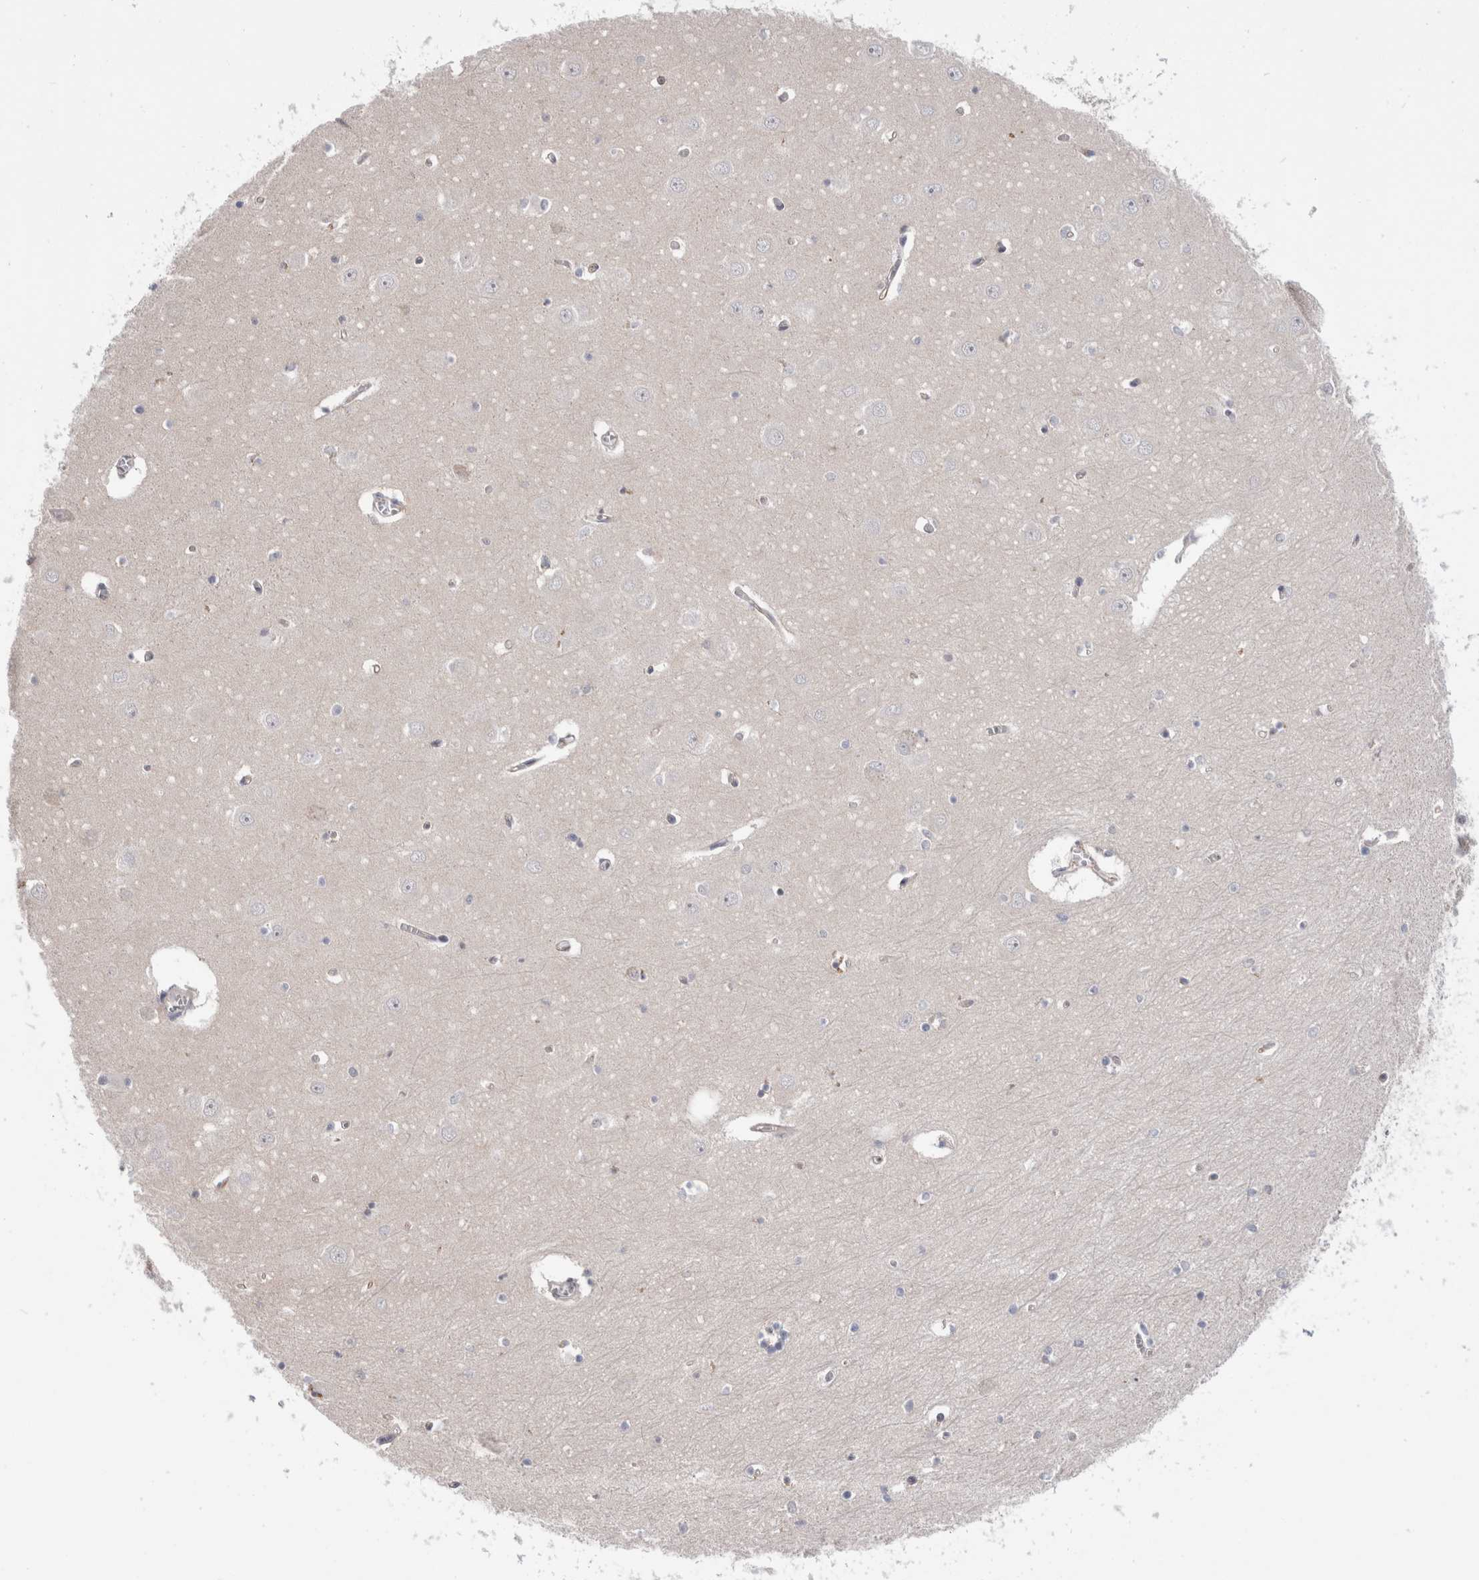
{"staining": {"intensity": "negative", "quantity": "none", "location": "none"}, "tissue": "hippocampus", "cell_type": "Glial cells", "image_type": "normal", "snomed": [{"axis": "morphology", "description": "Normal tissue, NOS"}, {"axis": "topography", "description": "Hippocampus"}], "caption": "An image of human hippocampus is negative for staining in glial cells. (DAB (3,3'-diaminobenzidine) immunohistochemistry (IHC), high magnification).", "gene": "MRPL37", "patient": {"sex": "male", "age": 70}}